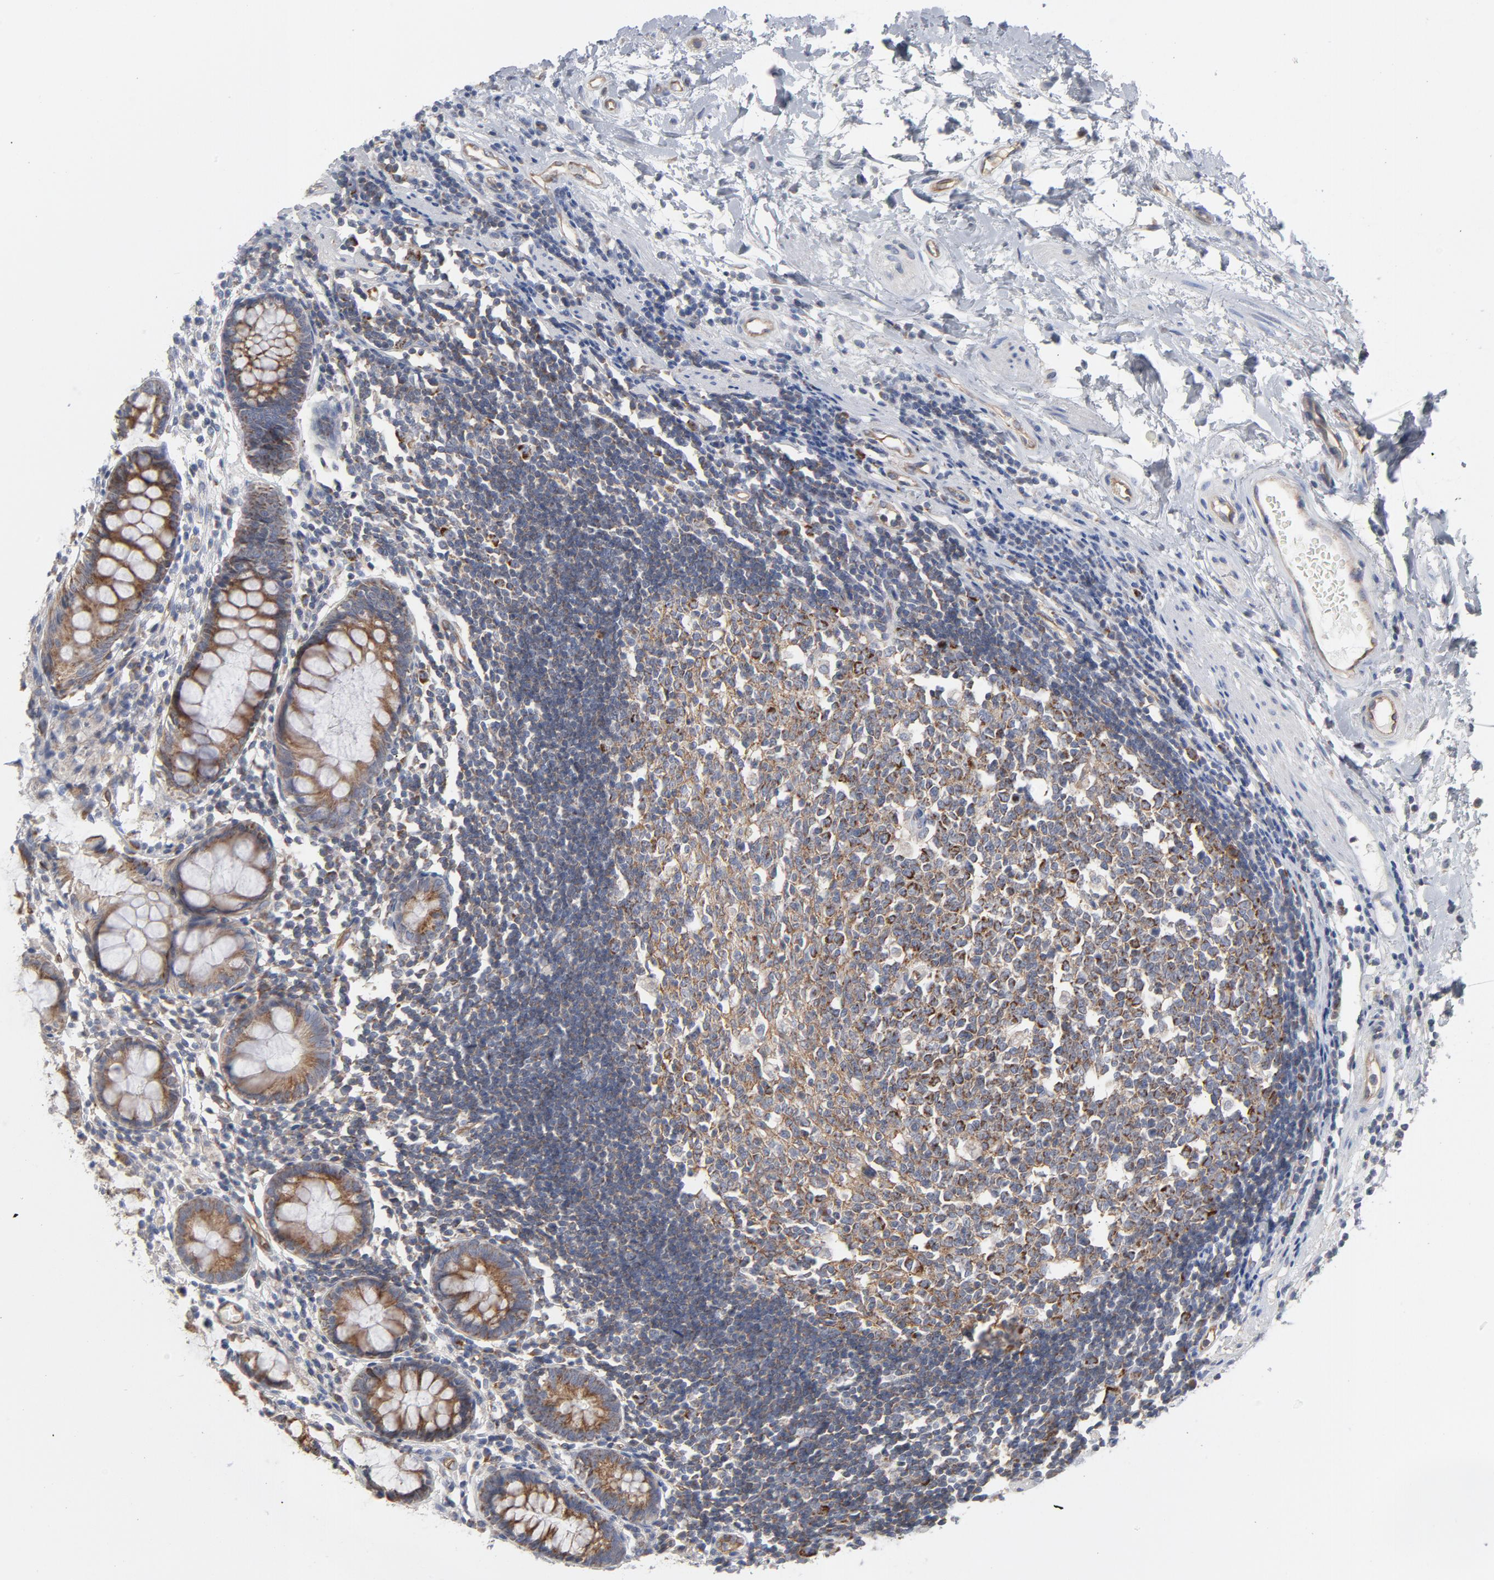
{"staining": {"intensity": "moderate", "quantity": ">75%", "location": "cytoplasmic/membranous"}, "tissue": "rectum", "cell_type": "Glandular cells", "image_type": "normal", "snomed": [{"axis": "morphology", "description": "Normal tissue, NOS"}, {"axis": "topography", "description": "Rectum"}], "caption": "Brown immunohistochemical staining in benign rectum shows moderate cytoplasmic/membranous staining in approximately >75% of glandular cells. (DAB = brown stain, brightfield microscopy at high magnification).", "gene": "OXA1L", "patient": {"sex": "female", "age": 66}}